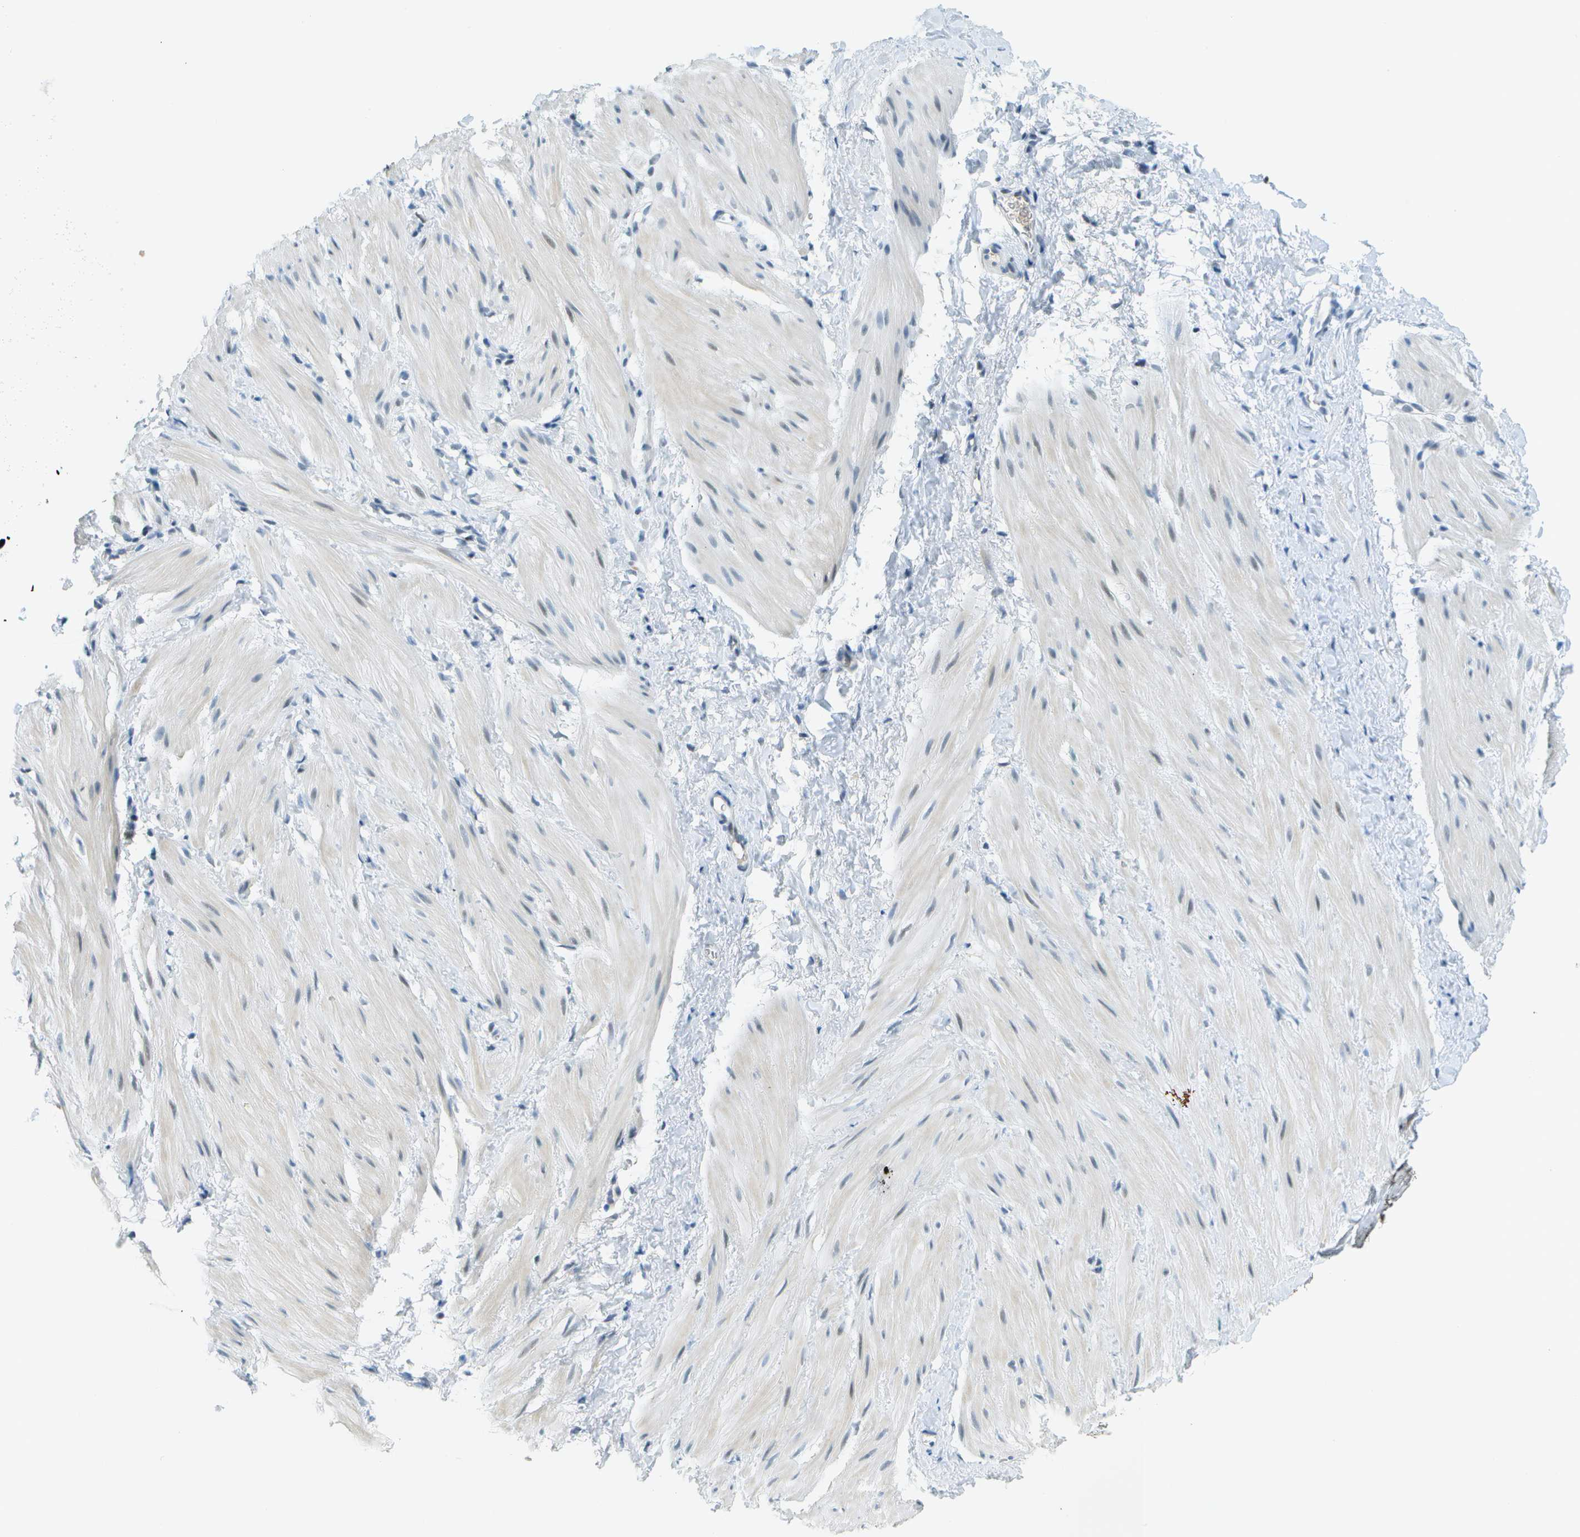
{"staining": {"intensity": "negative", "quantity": "none", "location": "none"}, "tissue": "smooth muscle", "cell_type": "Smooth muscle cells", "image_type": "normal", "snomed": [{"axis": "morphology", "description": "Normal tissue, NOS"}, {"axis": "topography", "description": "Smooth muscle"}], "caption": "Smooth muscle cells are negative for brown protein staining in unremarkable smooth muscle. The staining was performed using DAB to visualize the protein expression in brown, while the nuclei were stained in blue with hematoxylin (Magnification: 20x).", "gene": "NEK11", "patient": {"sex": "male", "age": 16}}